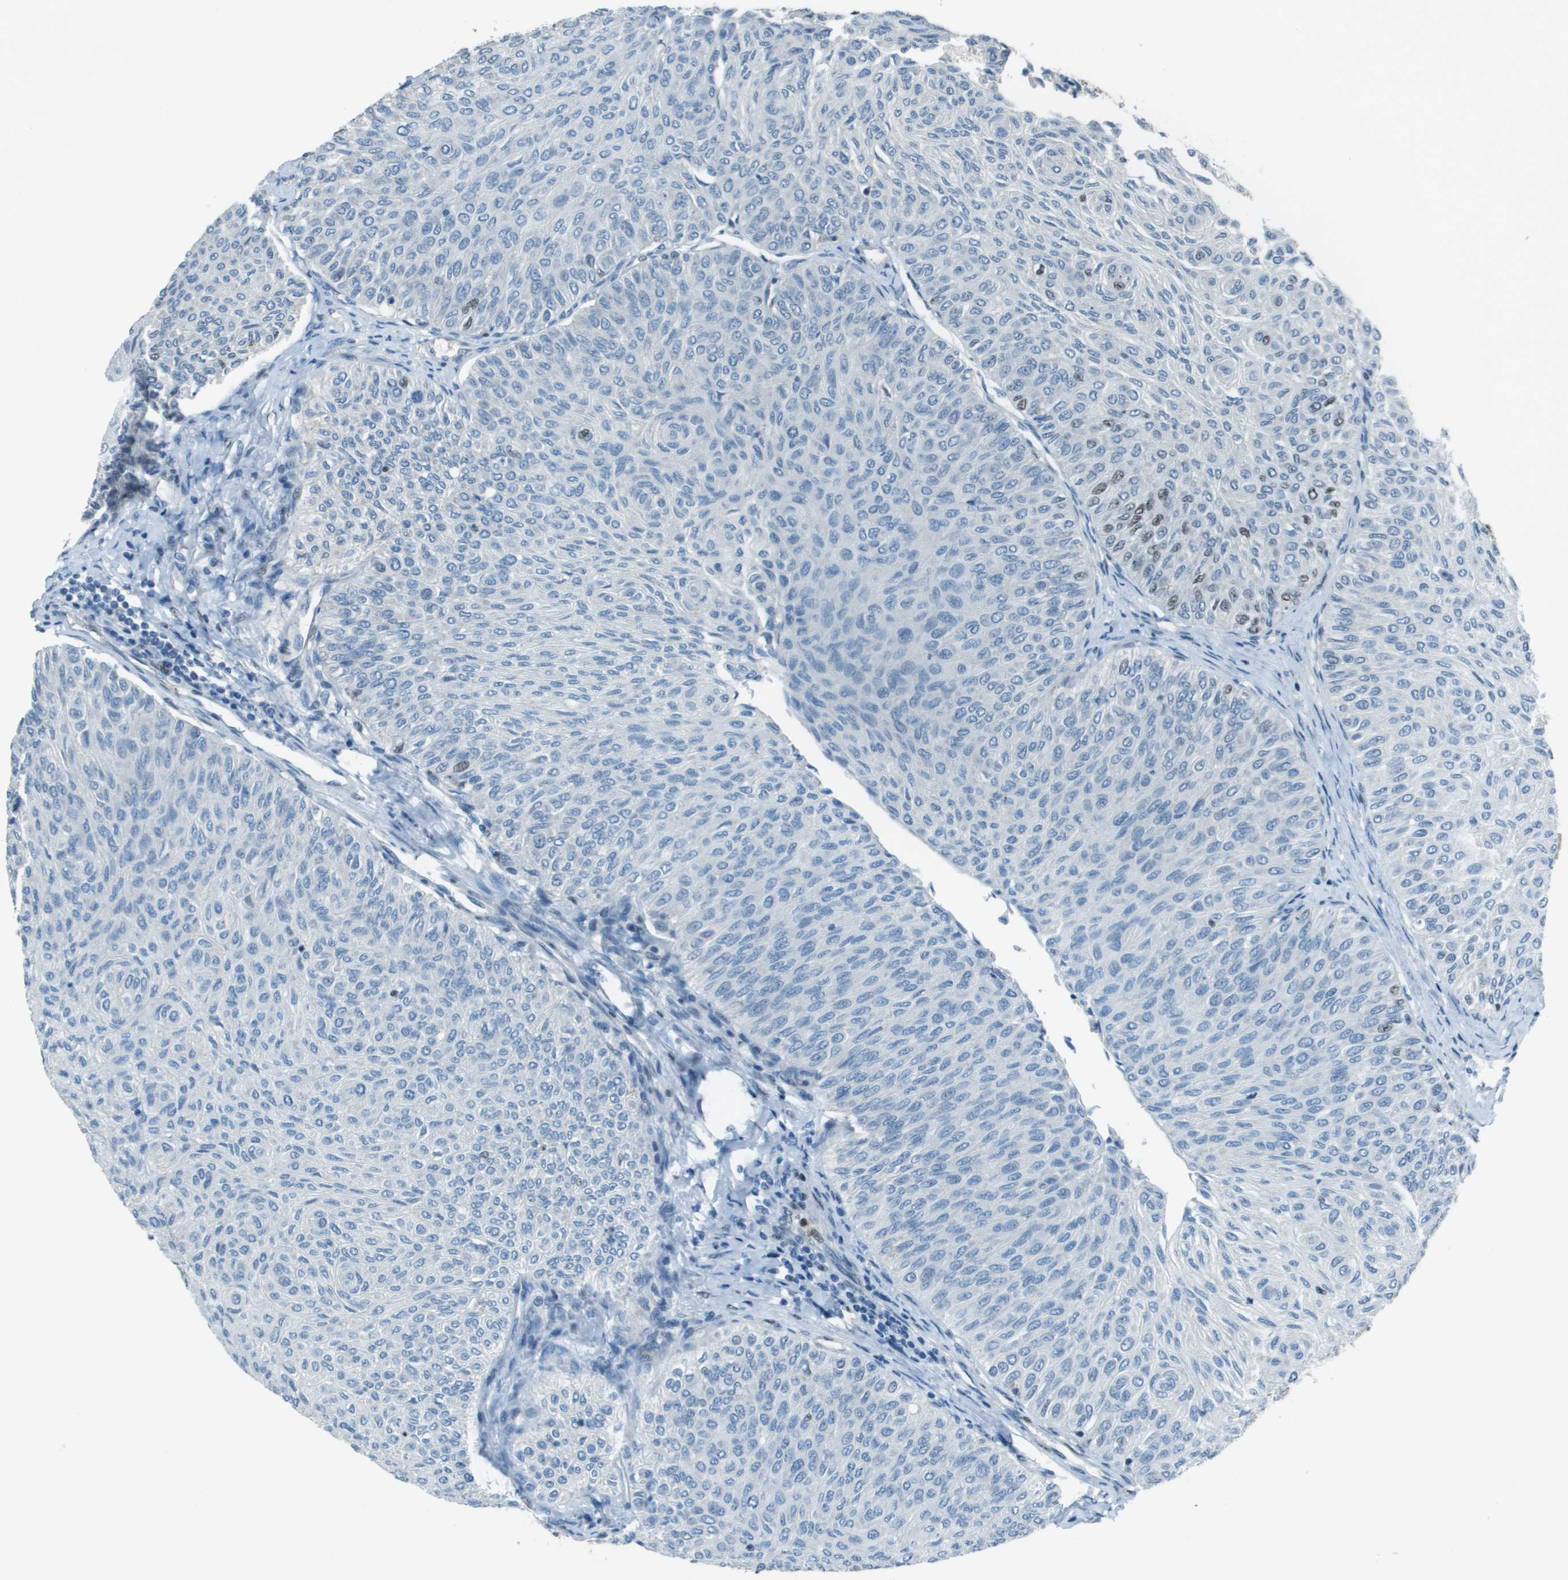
{"staining": {"intensity": "weak", "quantity": "<25%", "location": "nuclear"}, "tissue": "urothelial cancer", "cell_type": "Tumor cells", "image_type": "cancer", "snomed": [{"axis": "morphology", "description": "Urothelial carcinoma, Low grade"}, {"axis": "topography", "description": "Urinary bladder"}], "caption": "Immunohistochemistry image of human urothelial carcinoma (low-grade) stained for a protein (brown), which reveals no positivity in tumor cells.", "gene": "DEPDC1", "patient": {"sex": "male", "age": 78}}